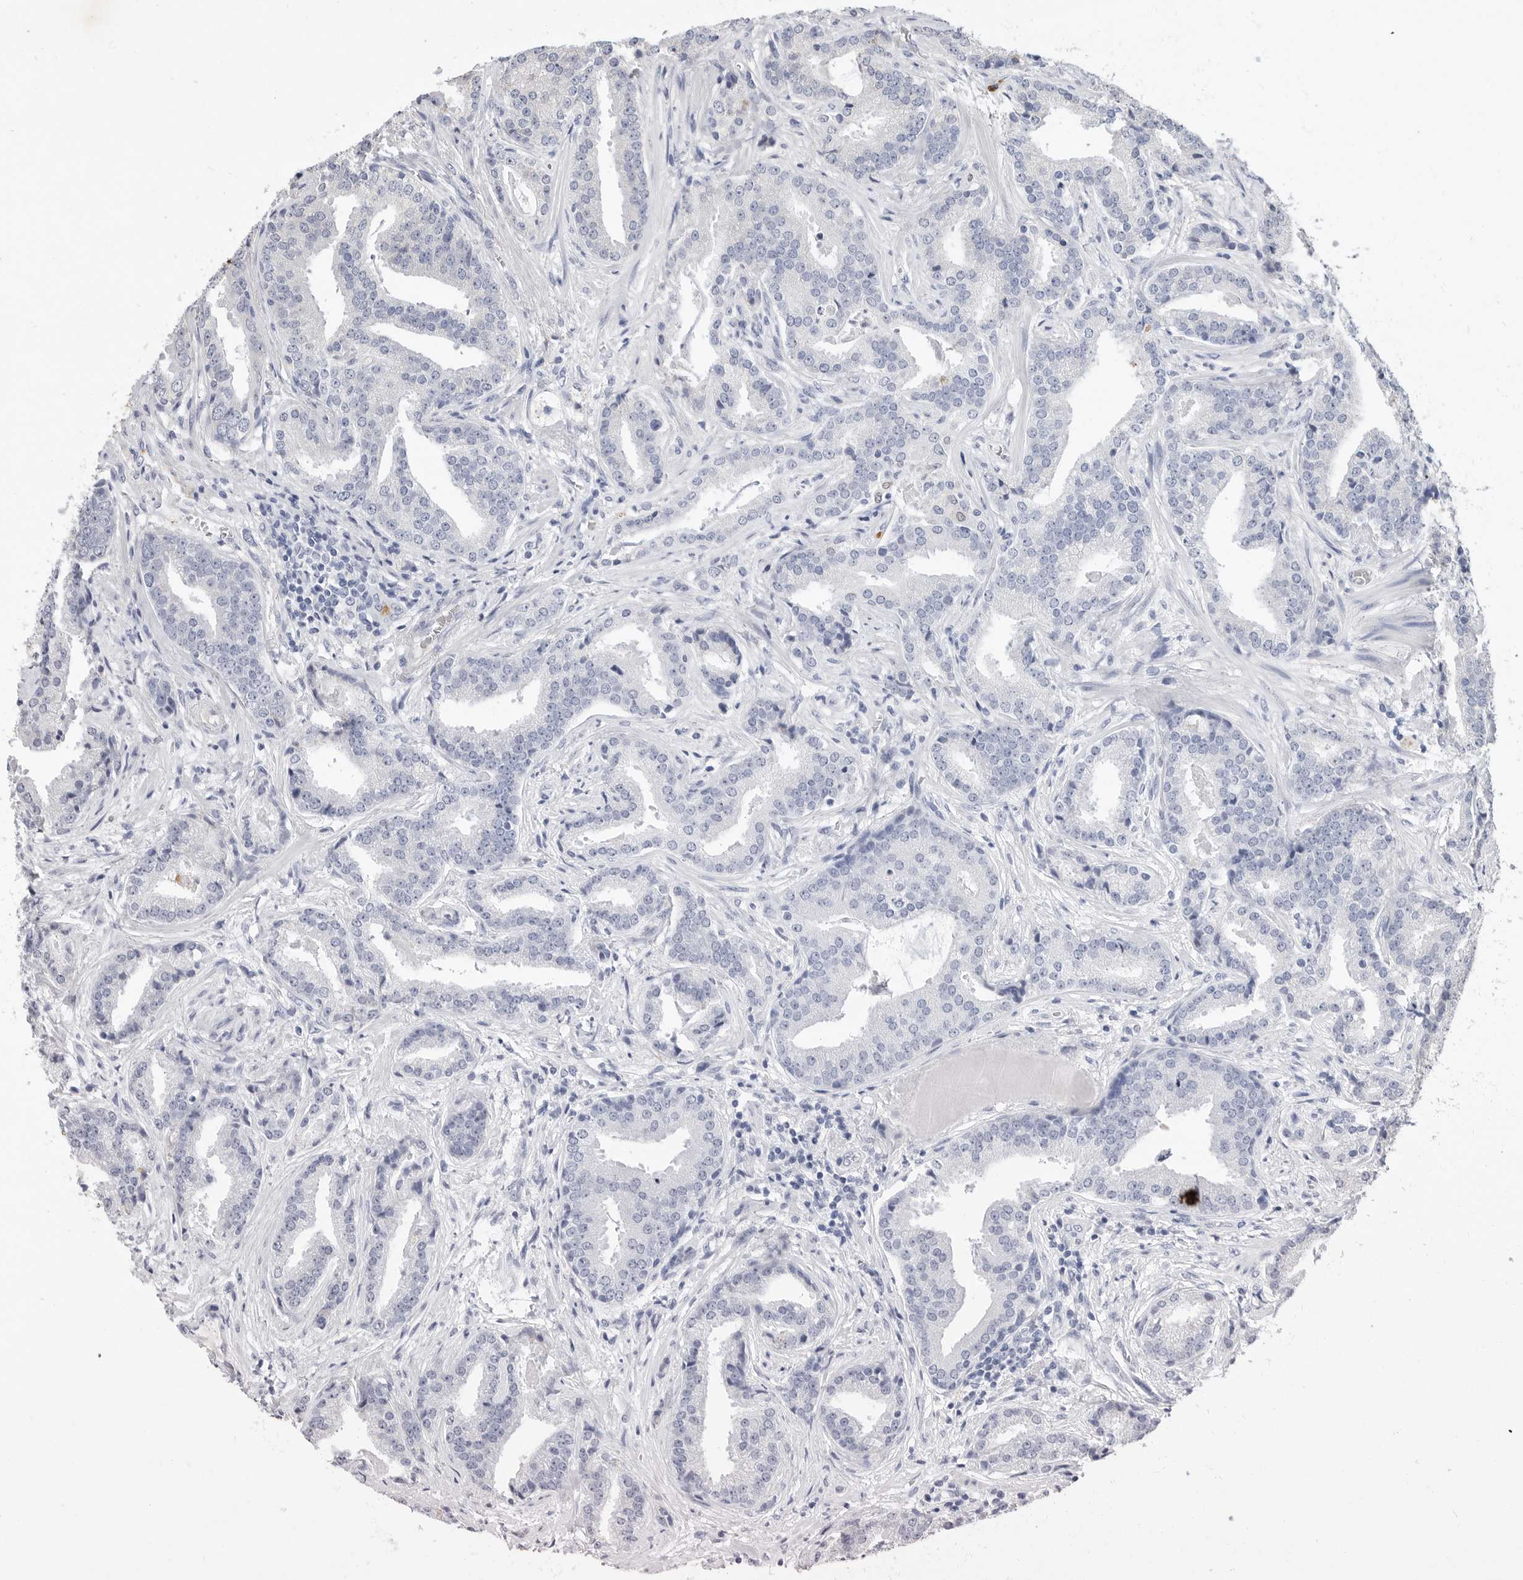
{"staining": {"intensity": "negative", "quantity": "none", "location": "none"}, "tissue": "prostate cancer", "cell_type": "Tumor cells", "image_type": "cancer", "snomed": [{"axis": "morphology", "description": "Adenocarcinoma, Low grade"}, {"axis": "topography", "description": "Prostate"}], "caption": "High power microscopy micrograph of an immunohistochemistry micrograph of prostate cancer, revealing no significant positivity in tumor cells. (Immunohistochemistry (ihc), brightfield microscopy, high magnification).", "gene": "LTBR", "patient": {"sex": "male", "age": 67}}